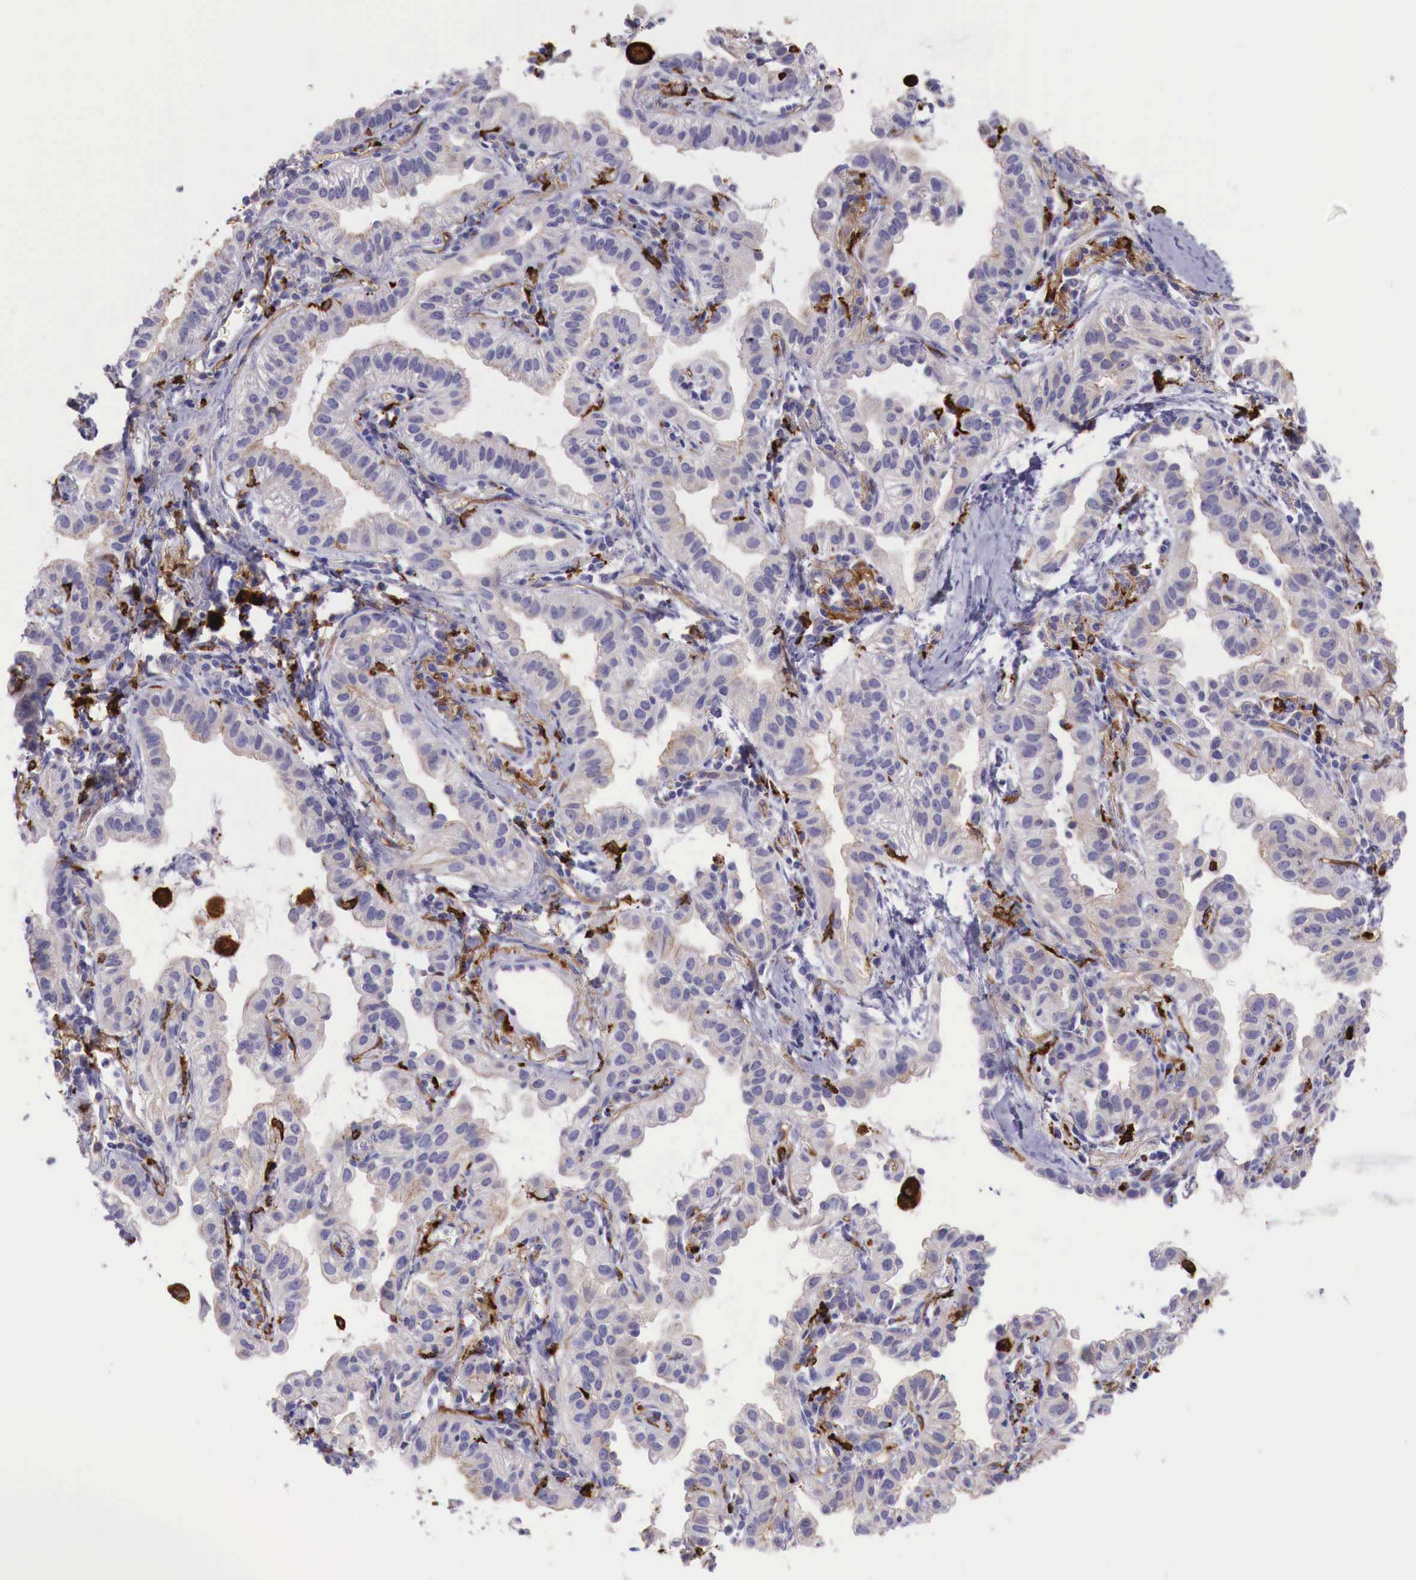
{"staining": {"intensity": "weak", "quantity": "<25%", "location": "cytoplasmic/membranous"}, "tissue": "lung cancer", "cell_type": "Tumor cells", "image_type": "cancer", "snomed": [{"axis": "morphology", "description": "Adenocarcinoma, NOS"}, {"axis": "topography", "description": "Lung"}], "caption": "Immunohistochemistry of human lung cancer (adenocarcinoma) demonstrates no positivity in tumor cells.", "gene": "MSR1", "patient": {"sex": "female", "age": 50}}